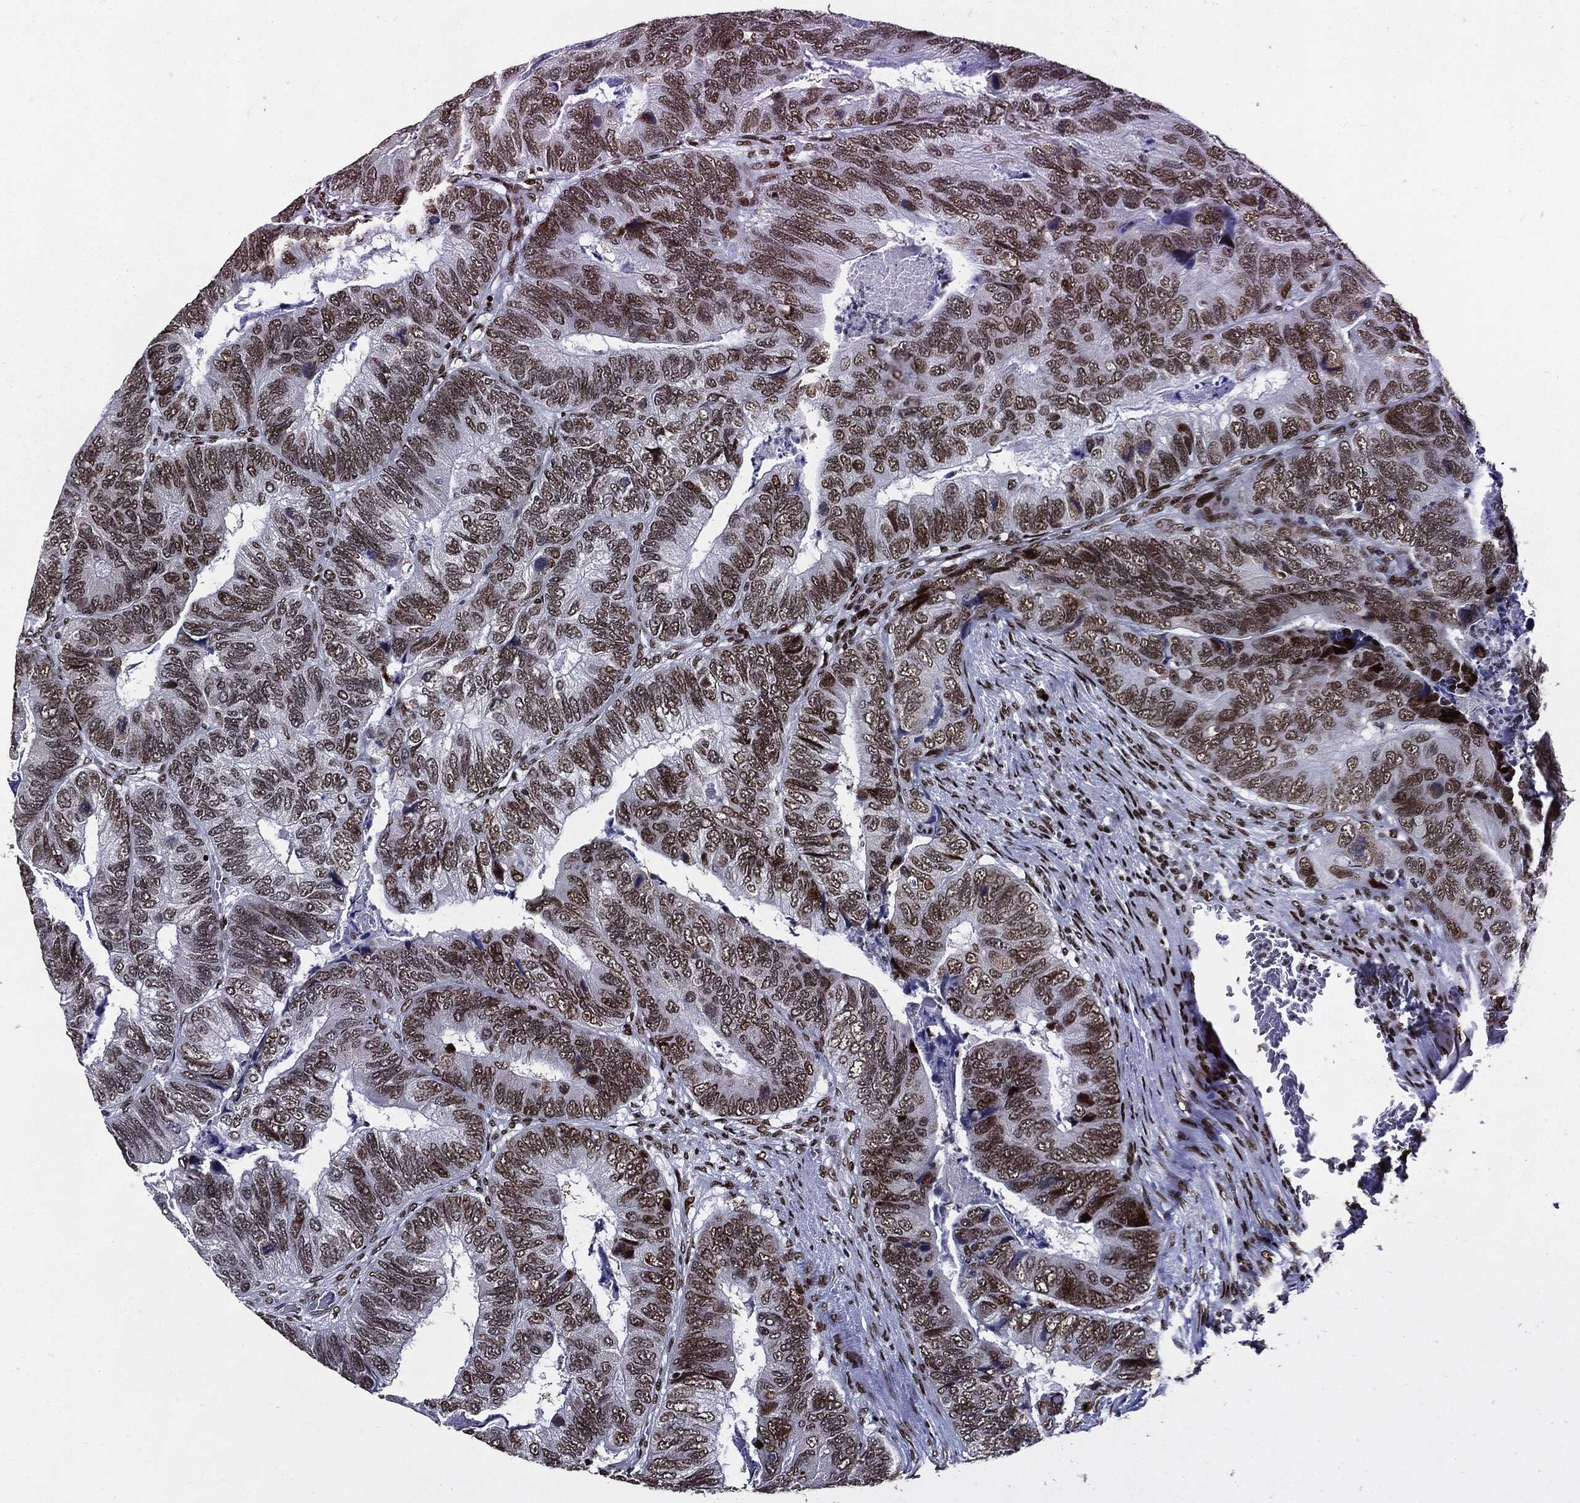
{"staining": {"intensity": "moderate", "quantity": ">75%", "location": "nuclear"}, "tissue": "colorectal cancer", "cell_type": "Tumor cells", "image_type": "cancer", "snomed": [{"axis": "morphology", "description": "Adenocarcinoma, NOS"}, {"axis": "topography", "description": "Colon"}], "caption": "Protein staining of colorectal cancer tissue shows moderate nuclear positivity in about >75% of tumor cells. (DAB (3,3'-diaminobenzidine) IHC with brightfield microscopy, high magnification).", "gene": "ZFP91", "patient": {"sex": "female", "age": 67}}